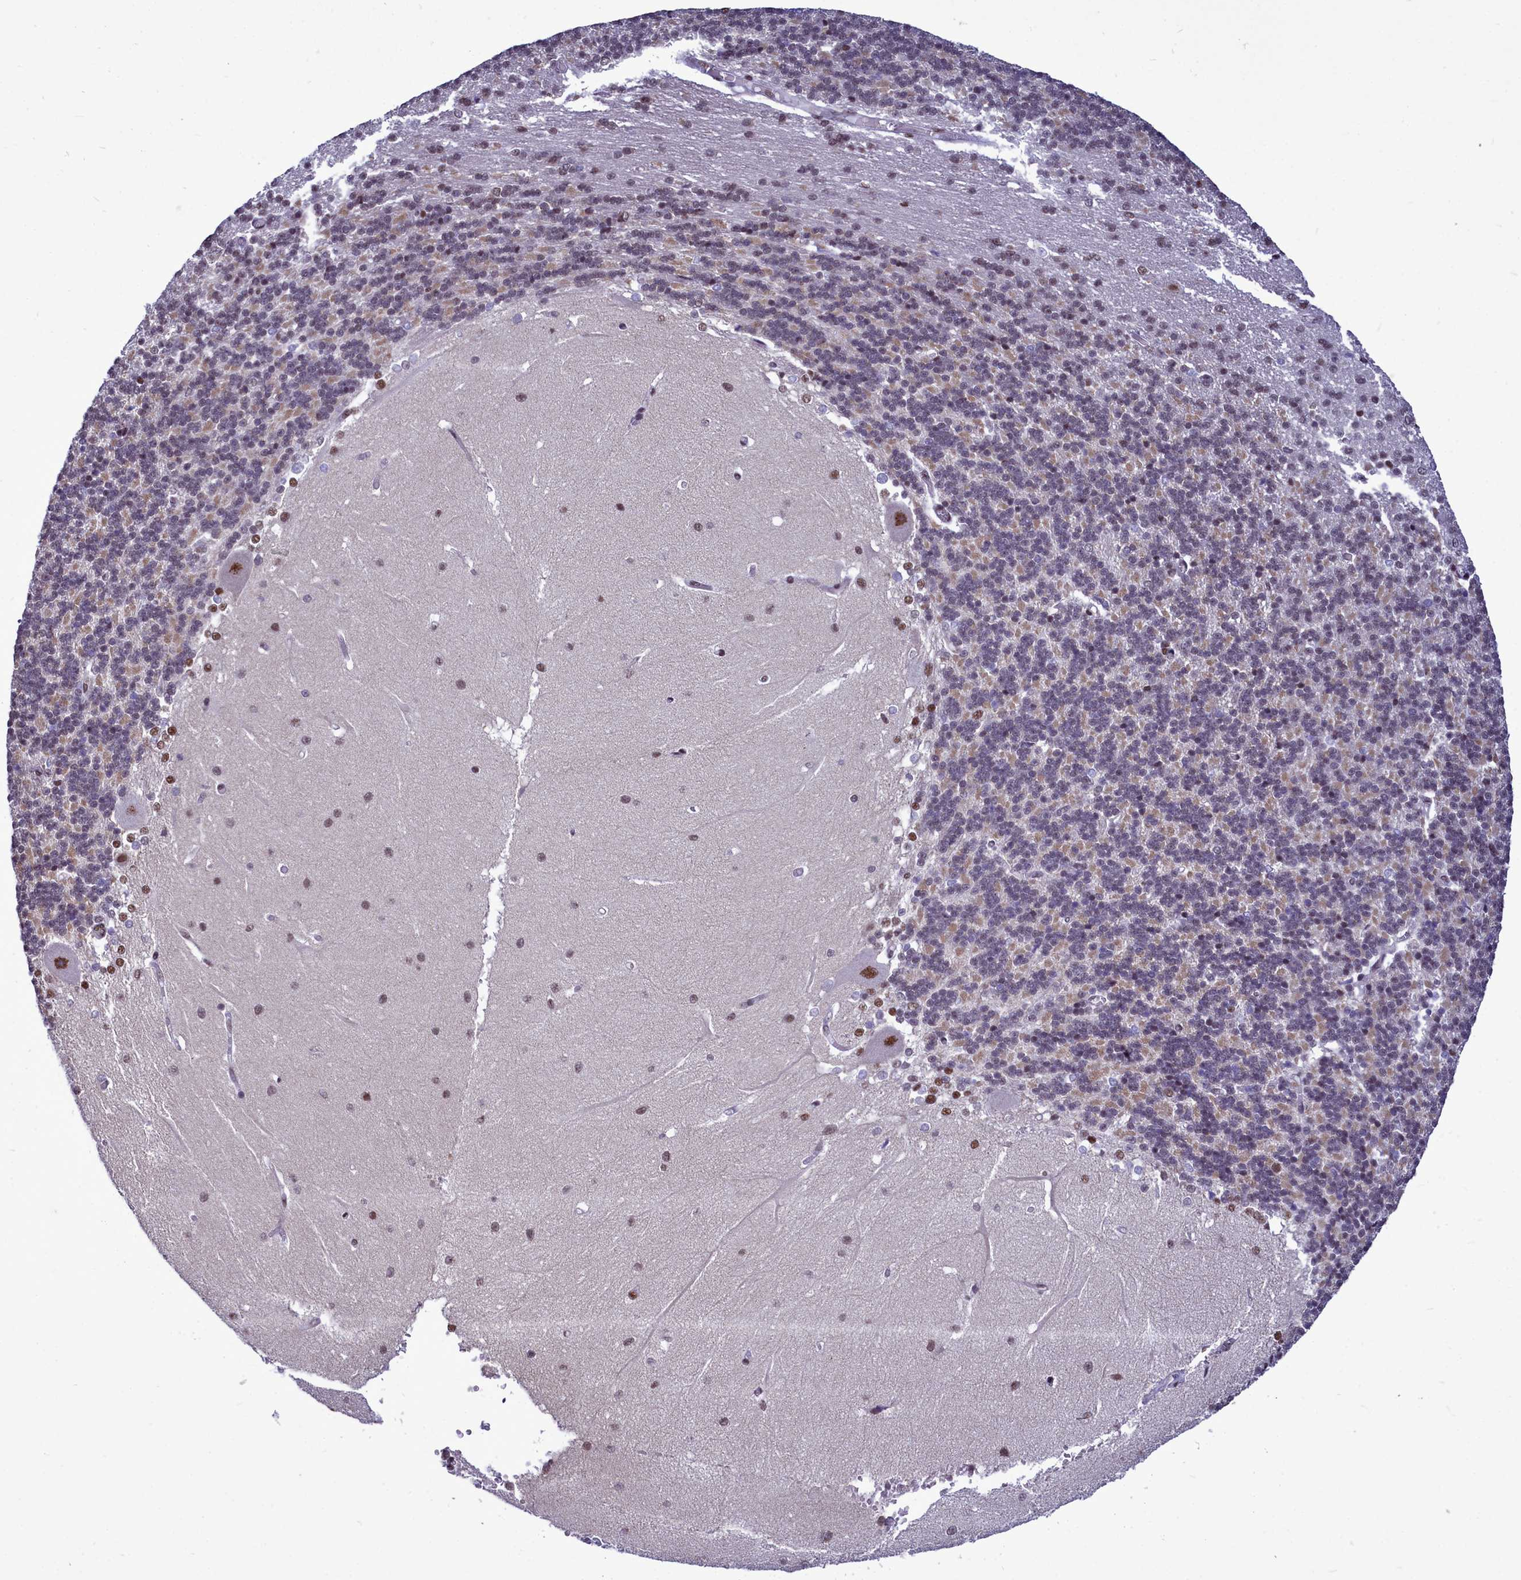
{"staining": {"intensity": "moderate", "quantity": "25%-75%", "location": "cytoplasmic/membranous,nuclear"}, "tissue": "cerebellum", "cell_type": "Cells in granular layer", "image_type": "normal", "snomed": [{"axis": "morphology", "description": "Normal tissue, NOS"}, {"axis": "topography", "description": "Cerebellum"}], "caption": "Immunohistochemistry (IHC) of unremarkable cerebellum reveals medium levels of moderate cytoplasmic/membranous,nuclear positivity in about 25%-75% of cells in granular layer. The protein is stained brown, and the nuclei are stained in blue (DAB IHC with brightfield microscopy, high magnification).", "gene": "POM121L2", "patient": {"sex": "male", "age": 37}}